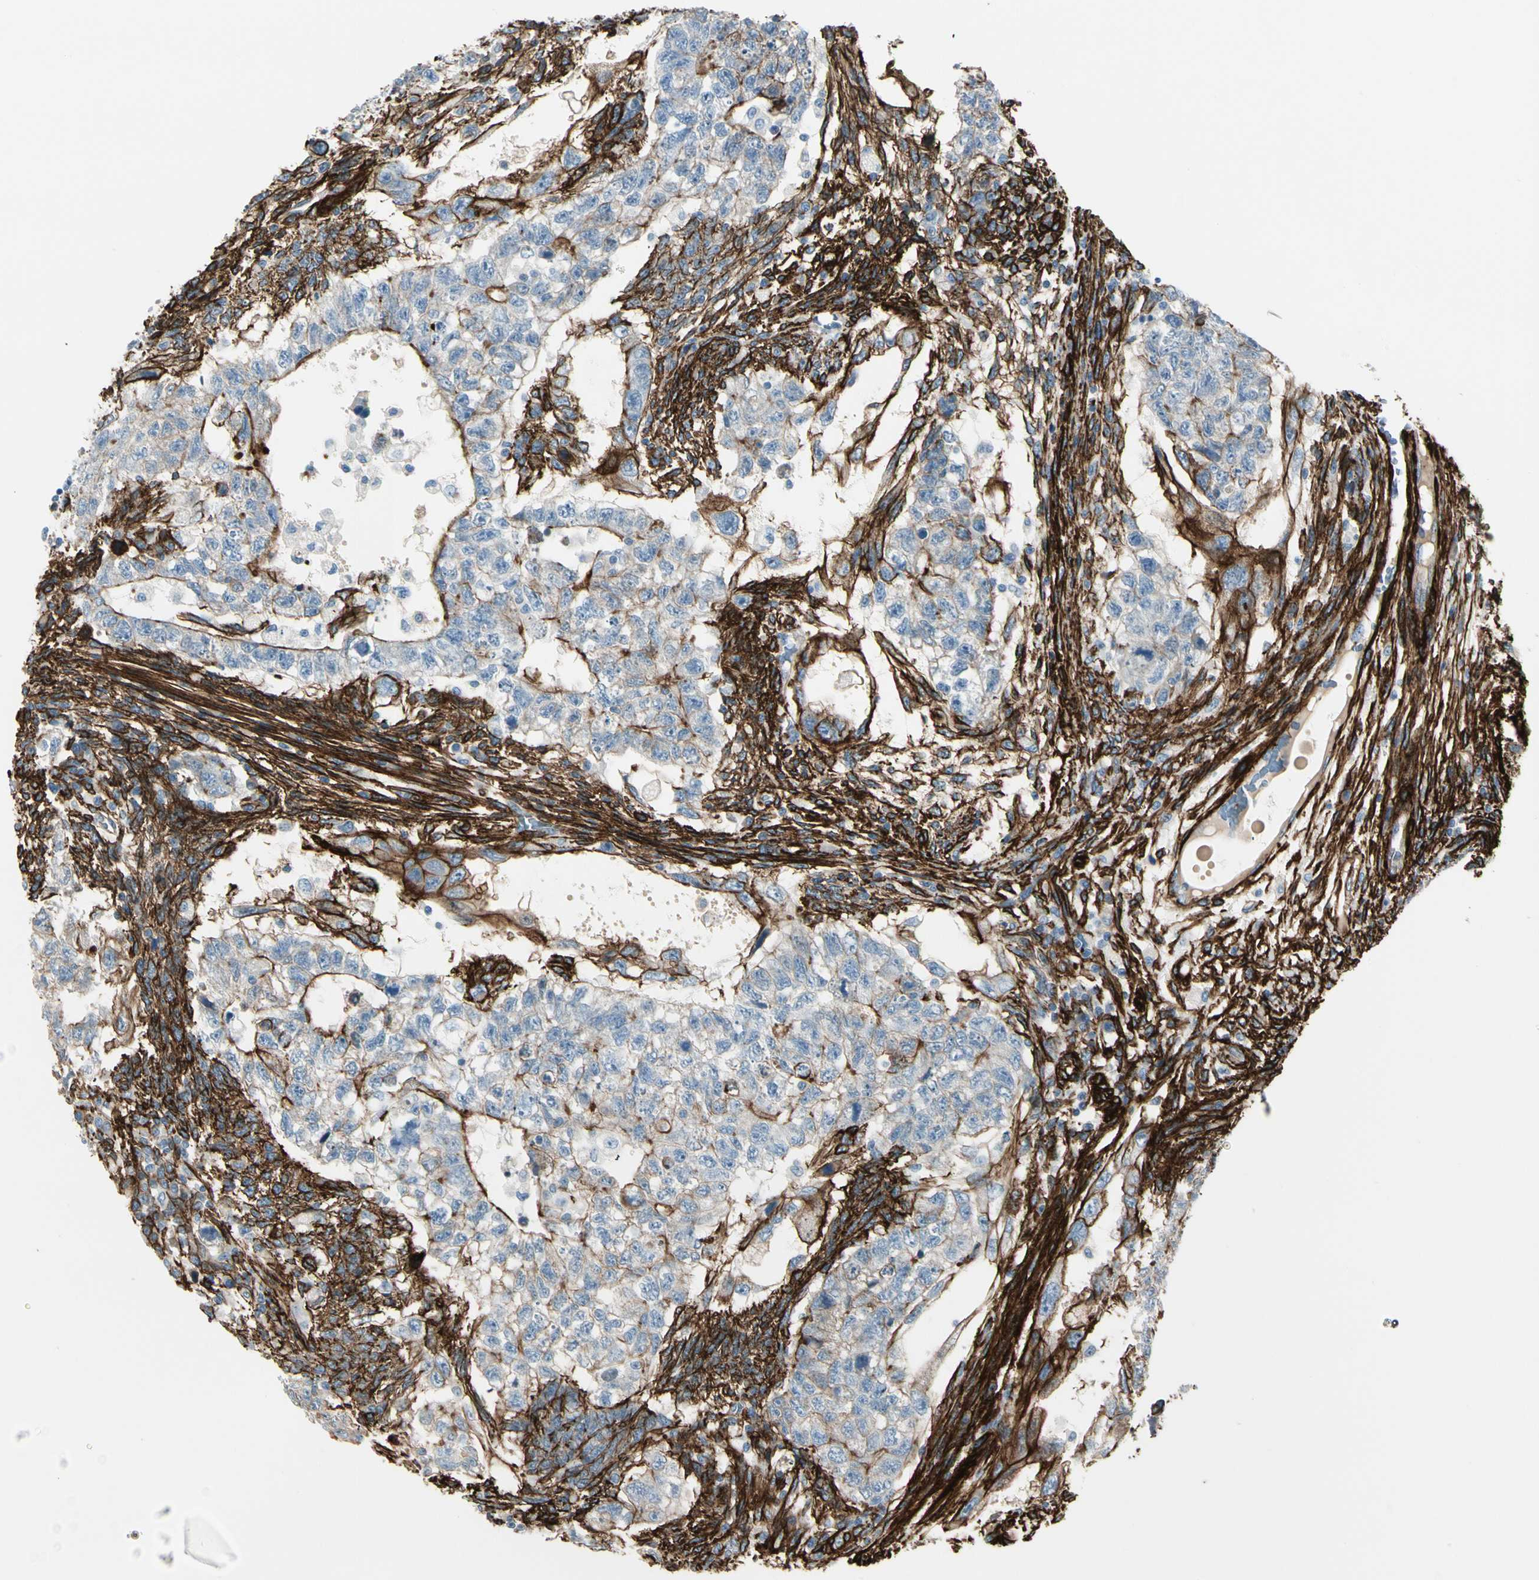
{"staining": {"intensity": "moderate", "quantity": "25%-75%", "location": "cytoplasmic/membranous"}, "tissue": "testis cancer", "cell_type": "Tumor cells", "image_type": "cancer", "snomed": [{"axis": "morphology", "description": "Normal tissue, NOS"}, {"axis": "morphology", "description": "Carcinoma, Embryonal, NOS"}, {"axis": "topography", "description": "Testis"}], "caption": "A photomicrograph of human testis cancer (embryonal carcinoma) stained for a protein exhibits moderate cytoplasmic/membranous brown staining in tumor cells.", "gene": "CALD1", "patient": {"sex": "male", "age": 36}}